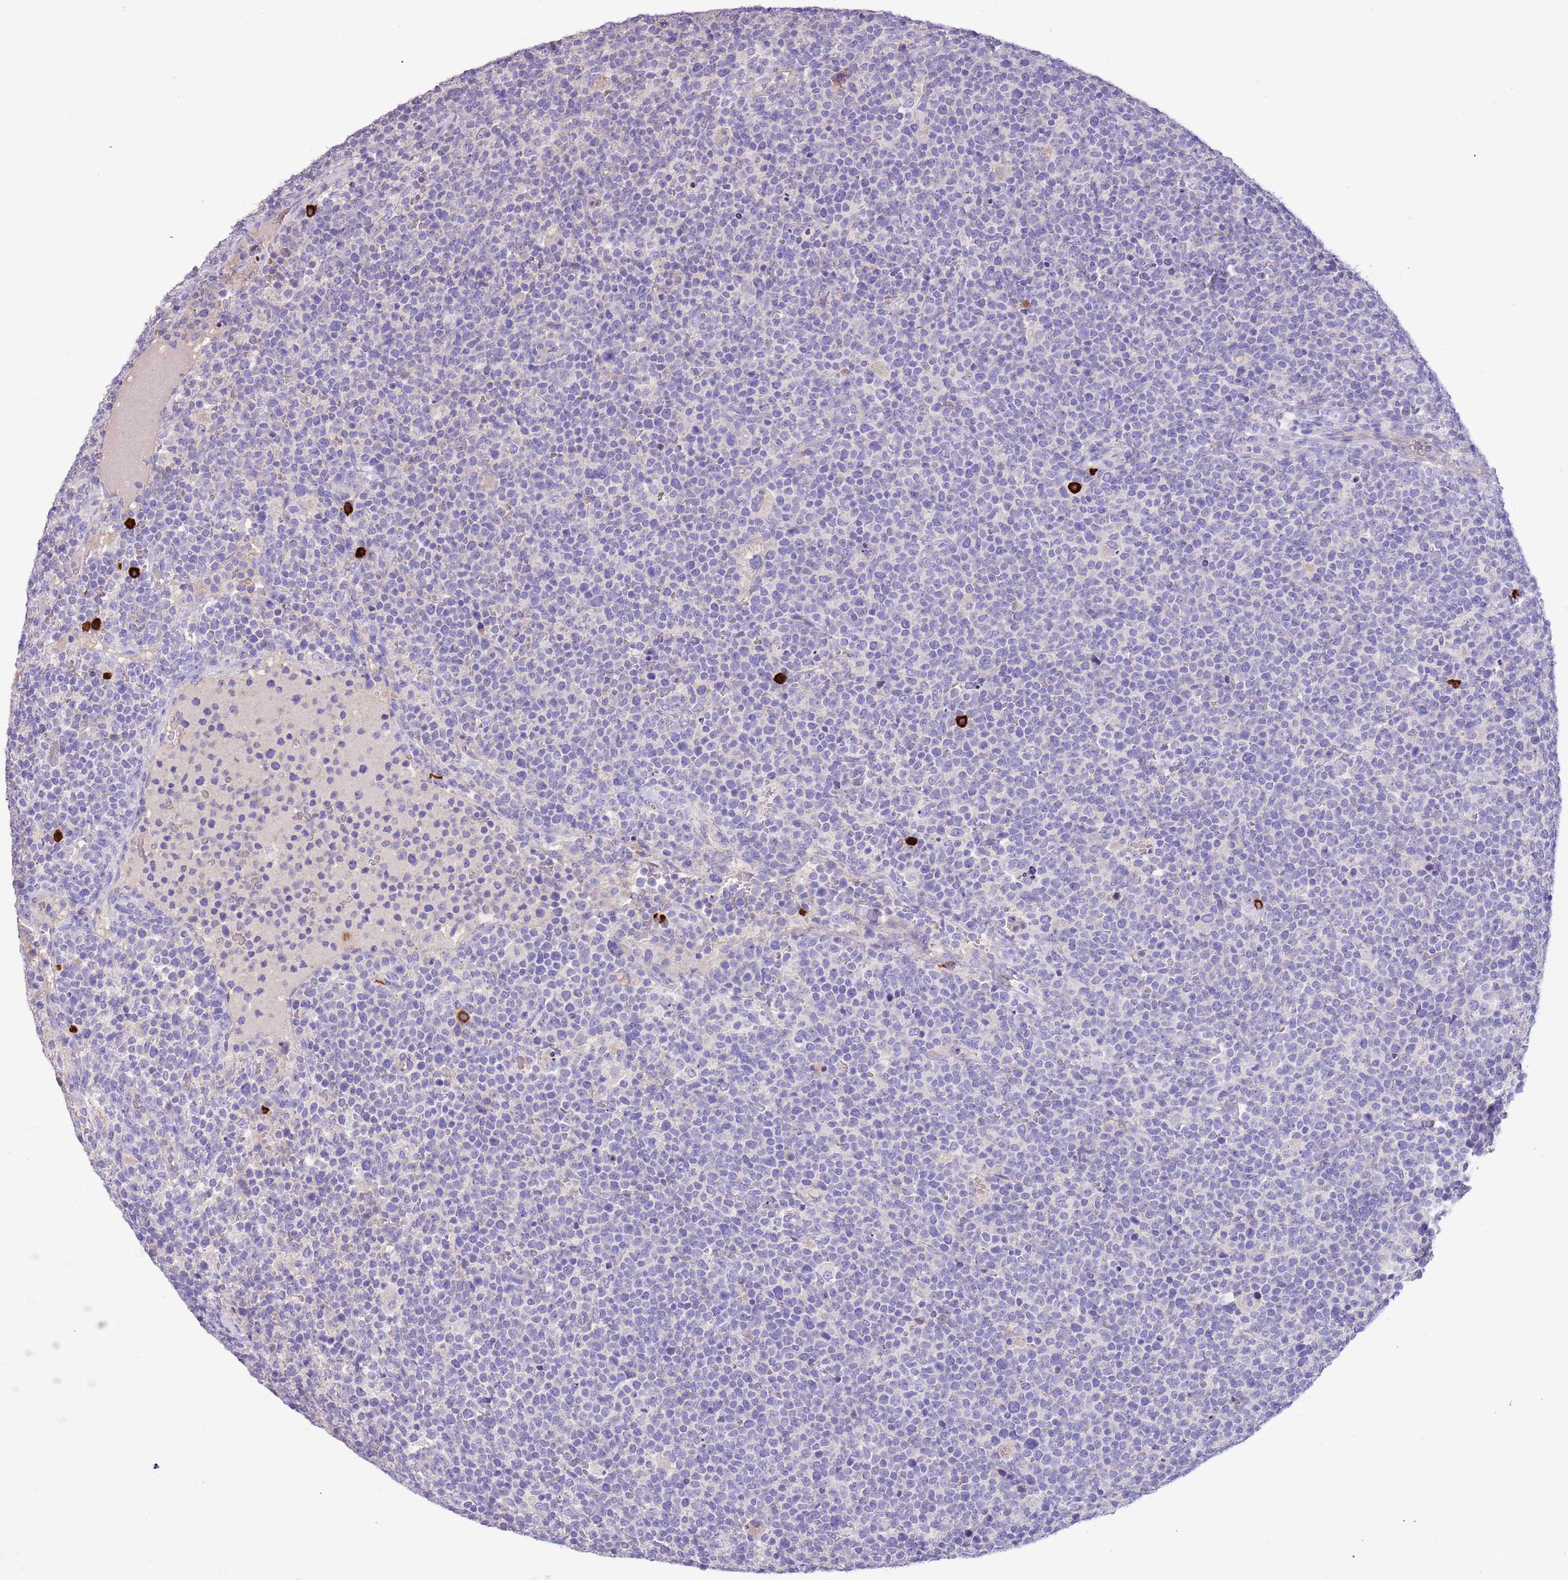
{"staining": {"intensity": "negative", "quantity": "none", "location": "none"}, "tissue": "lymphoma", "cell_type": "Tumor cells", "image_type": "cancer", "snomed": [{"axis": "morphology", "description": "Malignant lymphoma, non-Hodgkin's type, High grade"}, {"axis": "topography", "description": "Lymph node"}], "caption": "Immunohistochemistry of lymphoma demonstrates no staining in tumor cells.", "gene": "TRMO", "patient": {"sex": "male", "age": 61}}